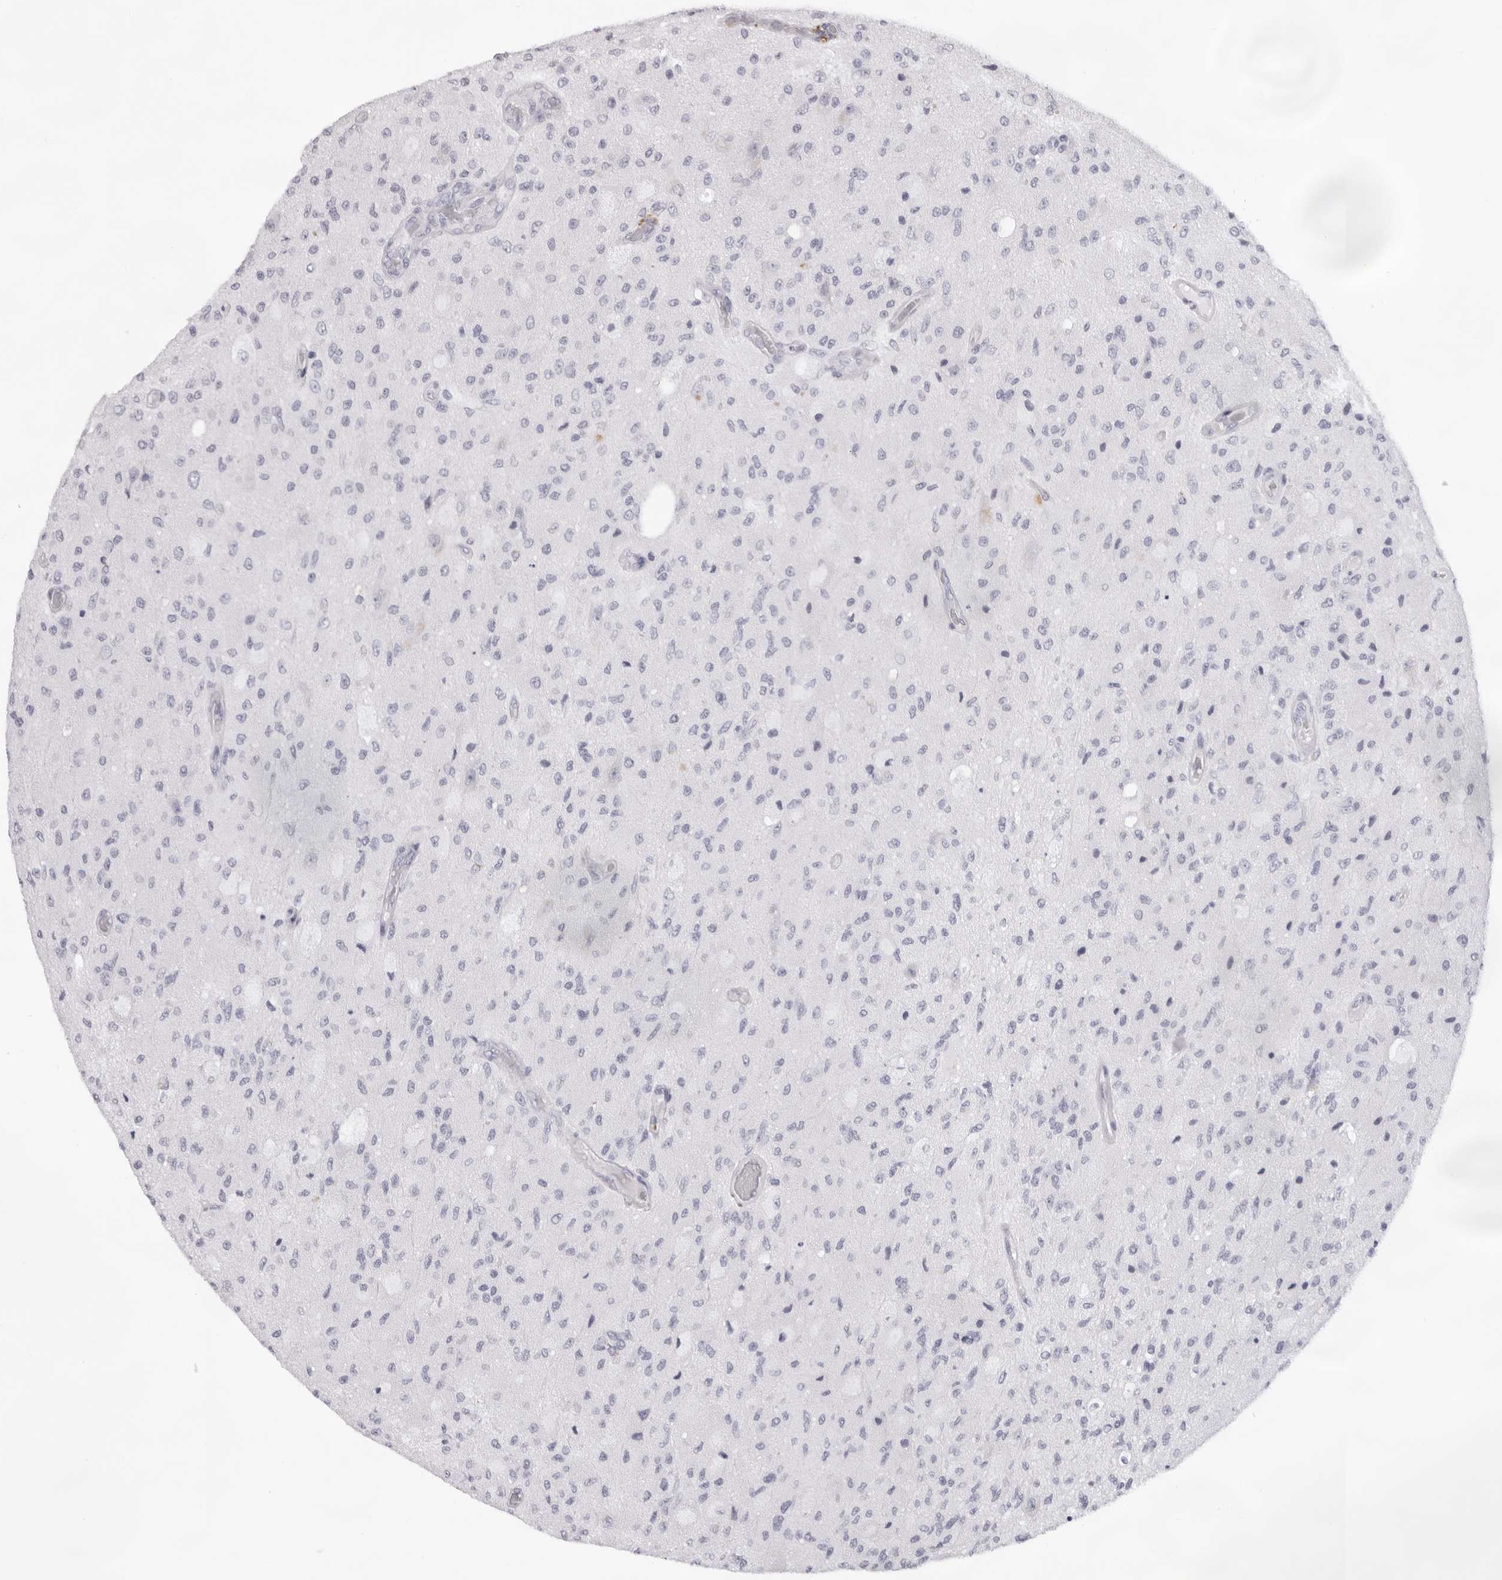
{"staining": {"intensity": "negative", "quantity": "none", "location": "none"}, "tissue": "glioma", "cell_type": "Tumor cells", "image_type": "cancer", "snomed": [{"axis": "morphology", "description": "Normal tissue, NOS"}, {"axis": "morphology", "description": "Glioma, malignant, High grade"}, {"axis": "topography", "description": "Cerebral cortex"}], "caption": "The histopathology image reveals no significant staining in tumor cells of malignant glioma (high-grade). The staining was performed using DAB to visualize the protein expression in brown, while the nuclei were stained in blue with hematoxylin (Magnification: 20x).", "gene": "KLK12", "patient": {"sex": "male", "age": 77}}